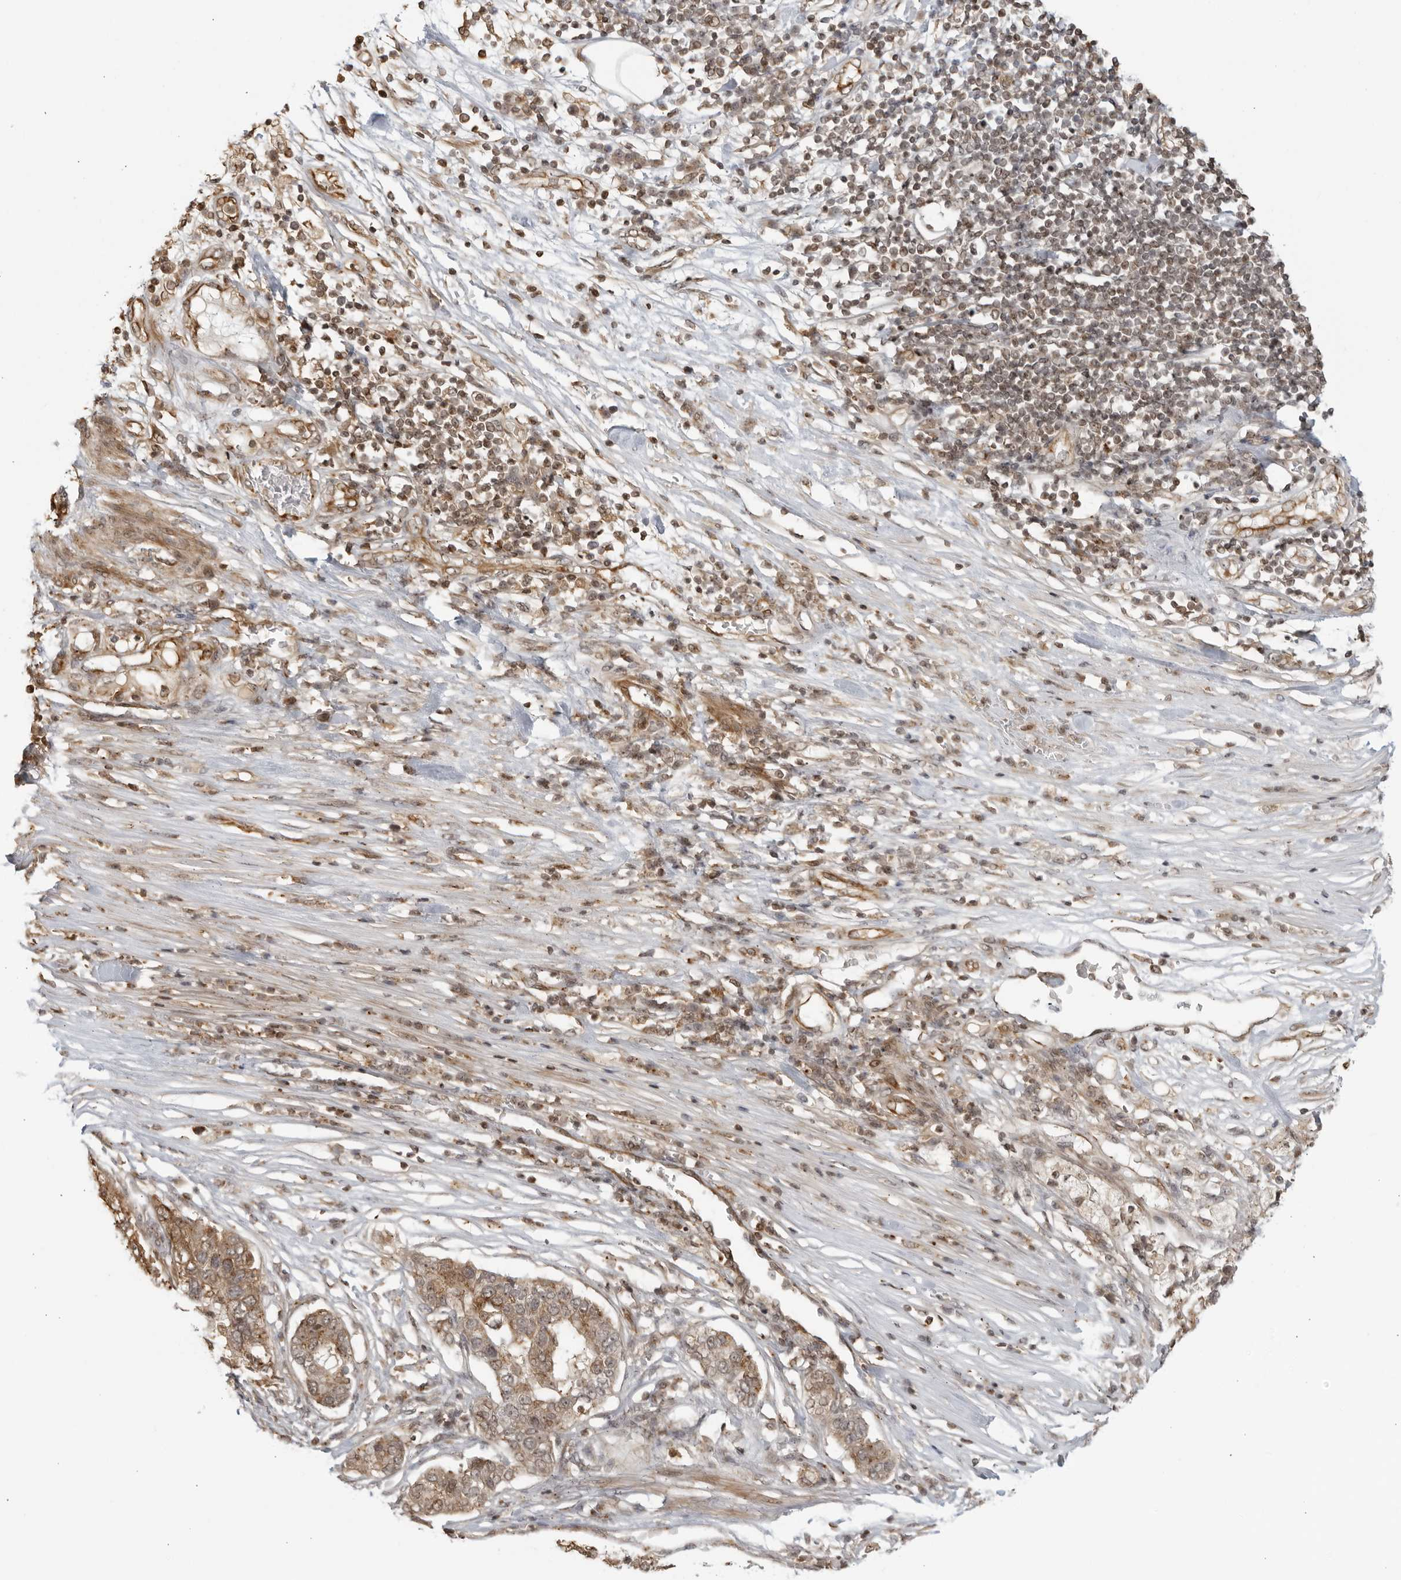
{"staining": {"intensity": "moderate", "quantity": ">75%", "location": "cytoplasmic/membranous"}, "tissue": "pancreatic cancer", "cell_type": "Tumor cells", "image_type": "cancer", "snomed": [{"axis": "morphology", "description": "Adenocarcinoma, NOS"}, {"axis": "topography", "description": "Pancreas"}], "caption": "Pancreatic adenocarcinoma stained with a protein marker displays moderate staining in tumor cells.", "gene": "TCF21", "patient": {"sex": "female", "age": 61}}